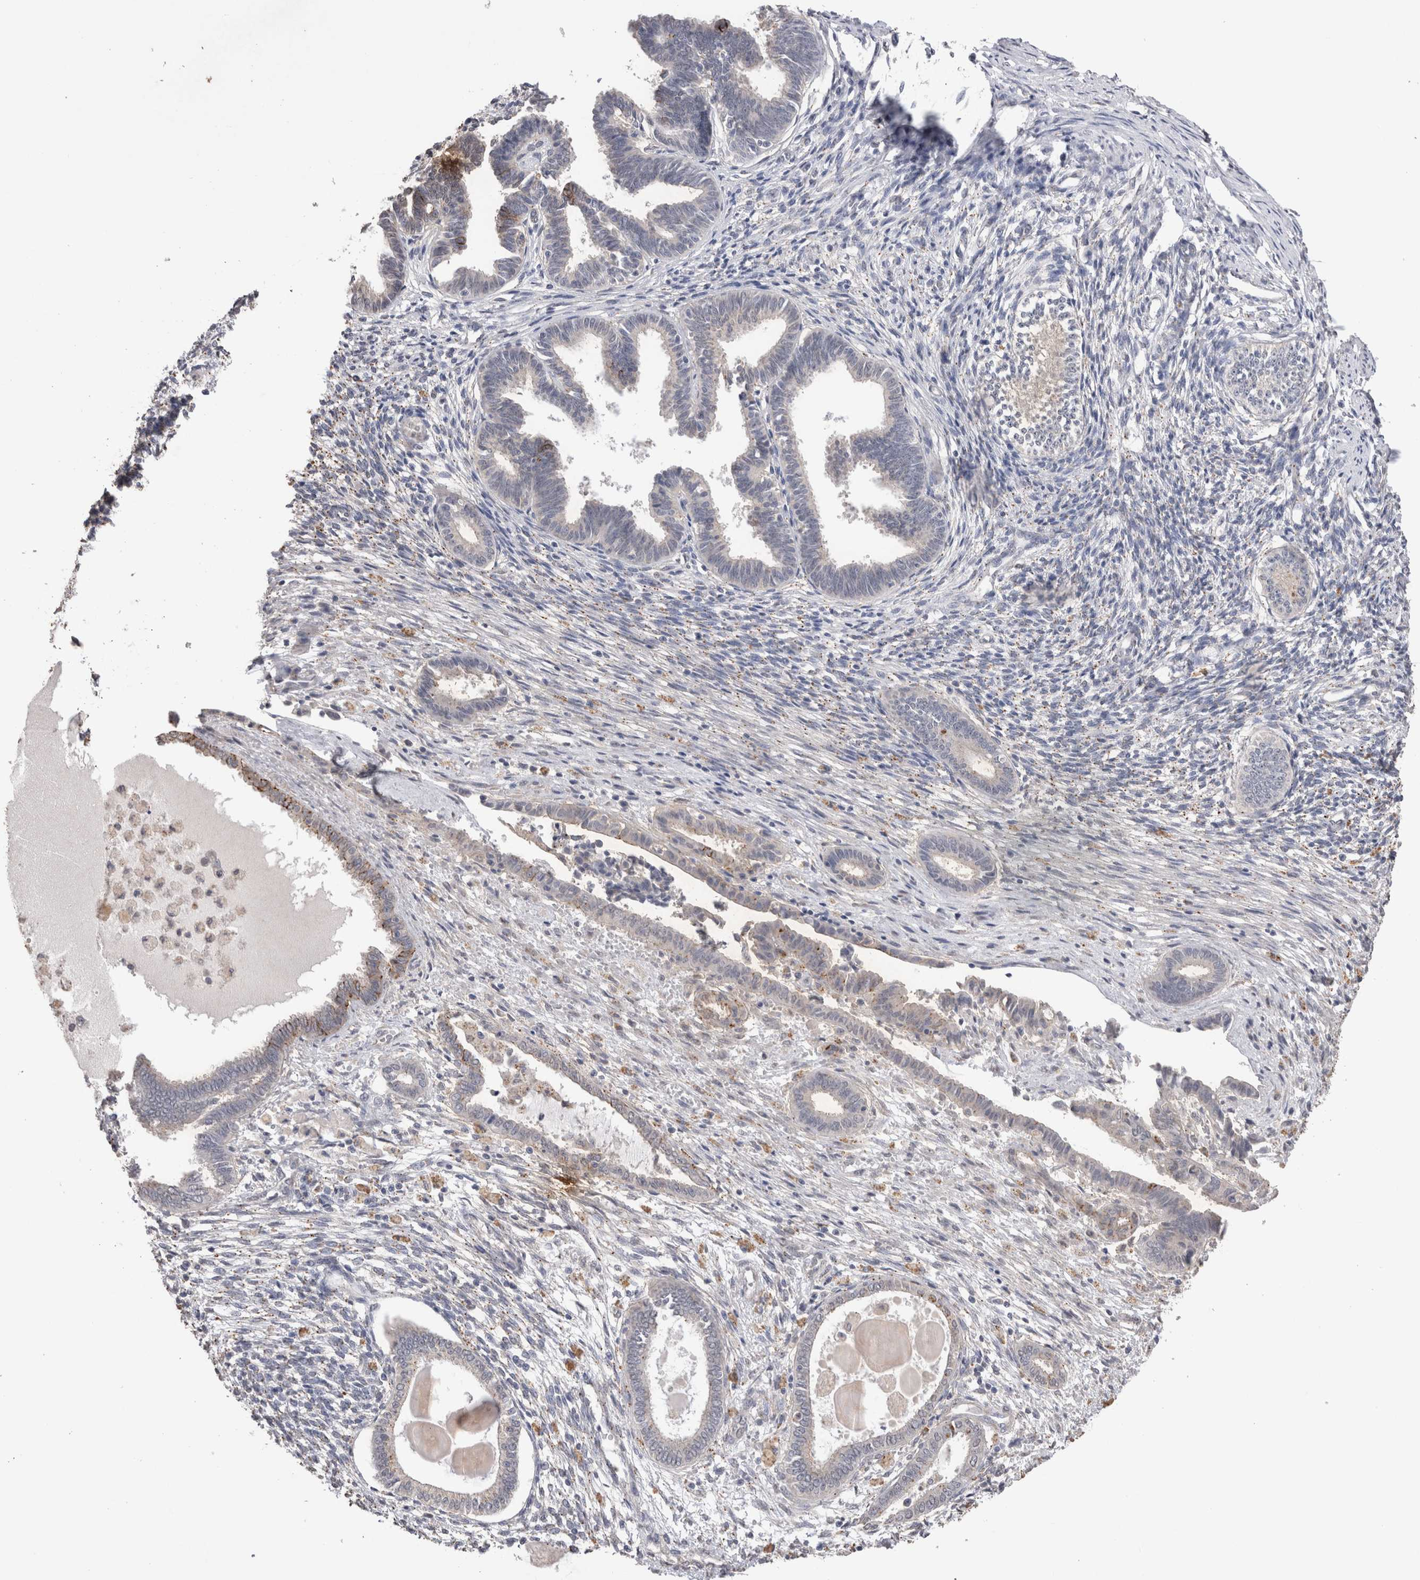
{"staining": {"intensity": "weak", "quantity": "<25%", "location": "cytoplasmic/membranous"}, "tissue": "endometrium", "cell_type": "Cells in endometrial stroma", "image_type": "normal", "snomed": [{"axis": "morphology", "description": "Normal tissue, NOS"}, {"axis": "topography", "description": "Endometrium"}], "caption": "Cells in endometrial stroma are negative for protein expression in normal human endometrium.", "gene": "CDH6", "patient": {"sex": "female", "age": 56}}